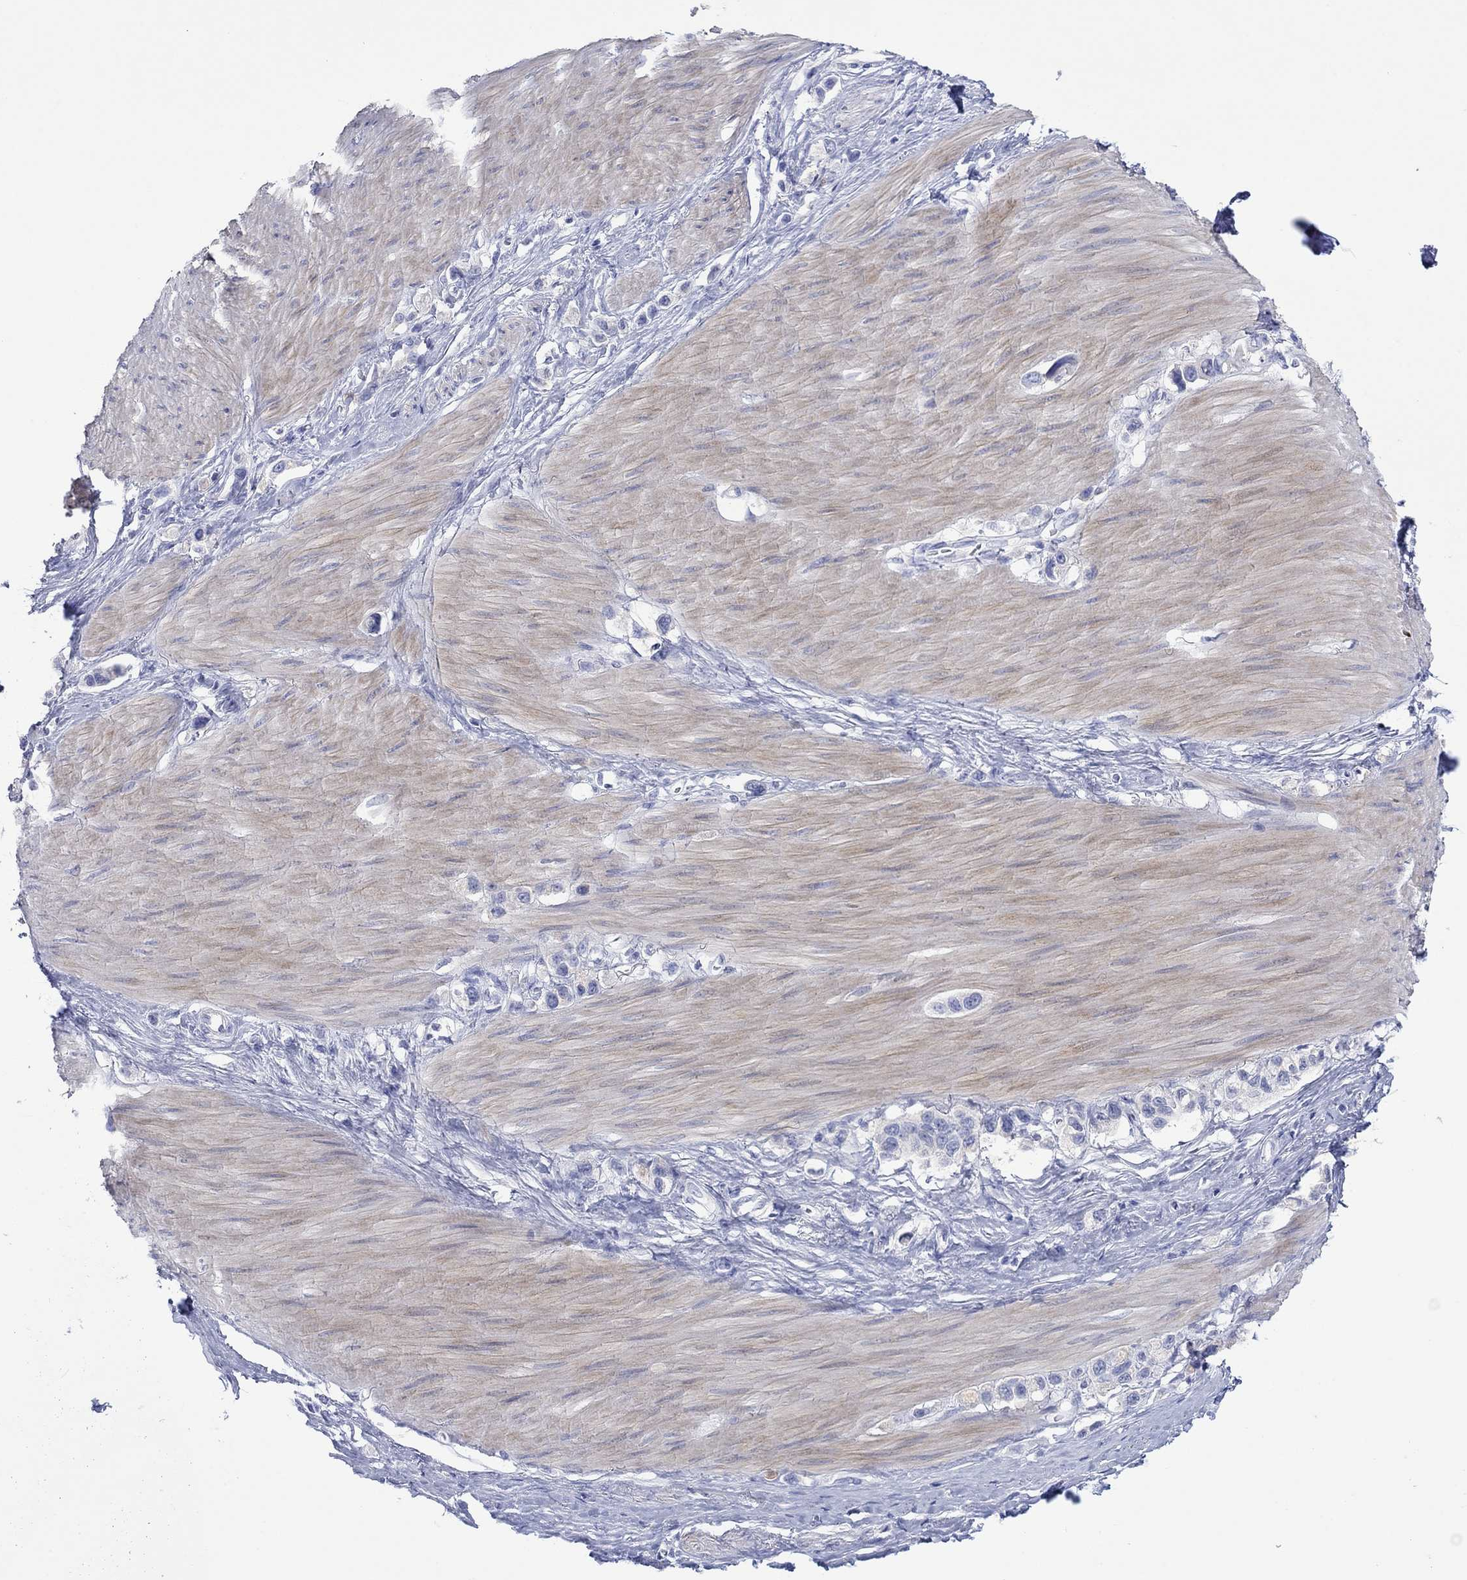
{"staining": {"intensity": "negative", "quantity": "none", "location": "none"}, "tissue": "stomach cancer", "cell_type": "Tumor cells", "image_type": "cancer", "snomed": [{"axis": "morphology", "description": "Normal tissue, NOS"}, {"axis": "morphology", "description": "Adenocarcinoma, NOS"}, {"axis": "morphology", "description": "Adenocarcinoma, High grade"}, {"axis": "topography", "description": "Stomach, upper"}, {"axis": "topography", "description": "Stomach"}], "caption": "A micrograph of human adenocarcinoma (stomach) is negative for staining in tumor cells.", "gene": "MLANA", "patient": {"sex": "female", "age": 65}}